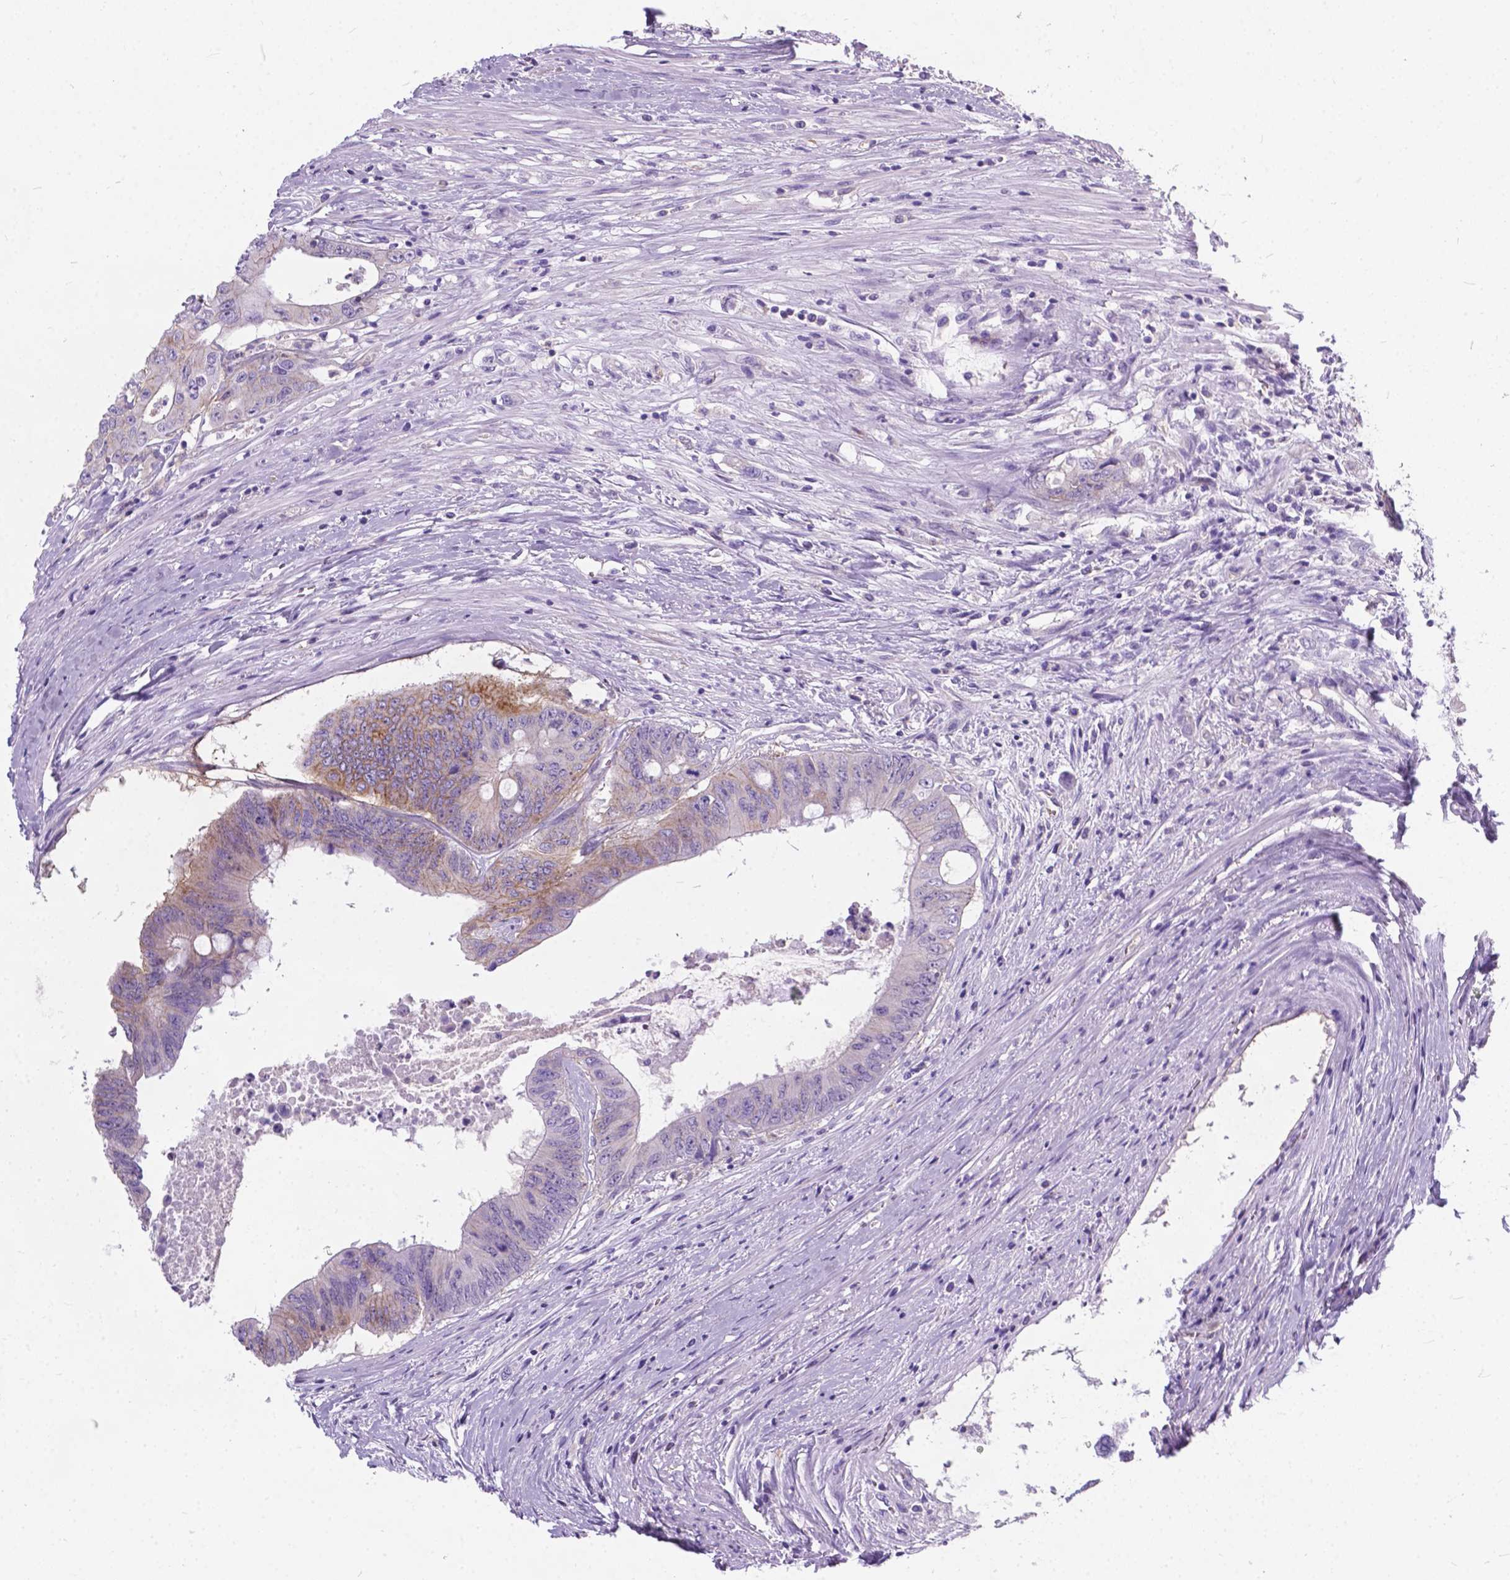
{"staining": {"intensity": "weak", "quantity": "<25%", "location": "cytoplasmic/membranous"}, "tissue": "colorectal cancer", "cell_type": "Tumor cells", "image_type": "cancer", "snomed": [{"axis": "morphology", "description": "Adenocarcinoma, NOS"}, {"axis": "topography", "description": "Rectum"}], "caption": "Tumor cells are negative for protein expression in human colorectal cancer.", "gene": "KIAA0040", "patient": {"sex": "male", "age": 59}}